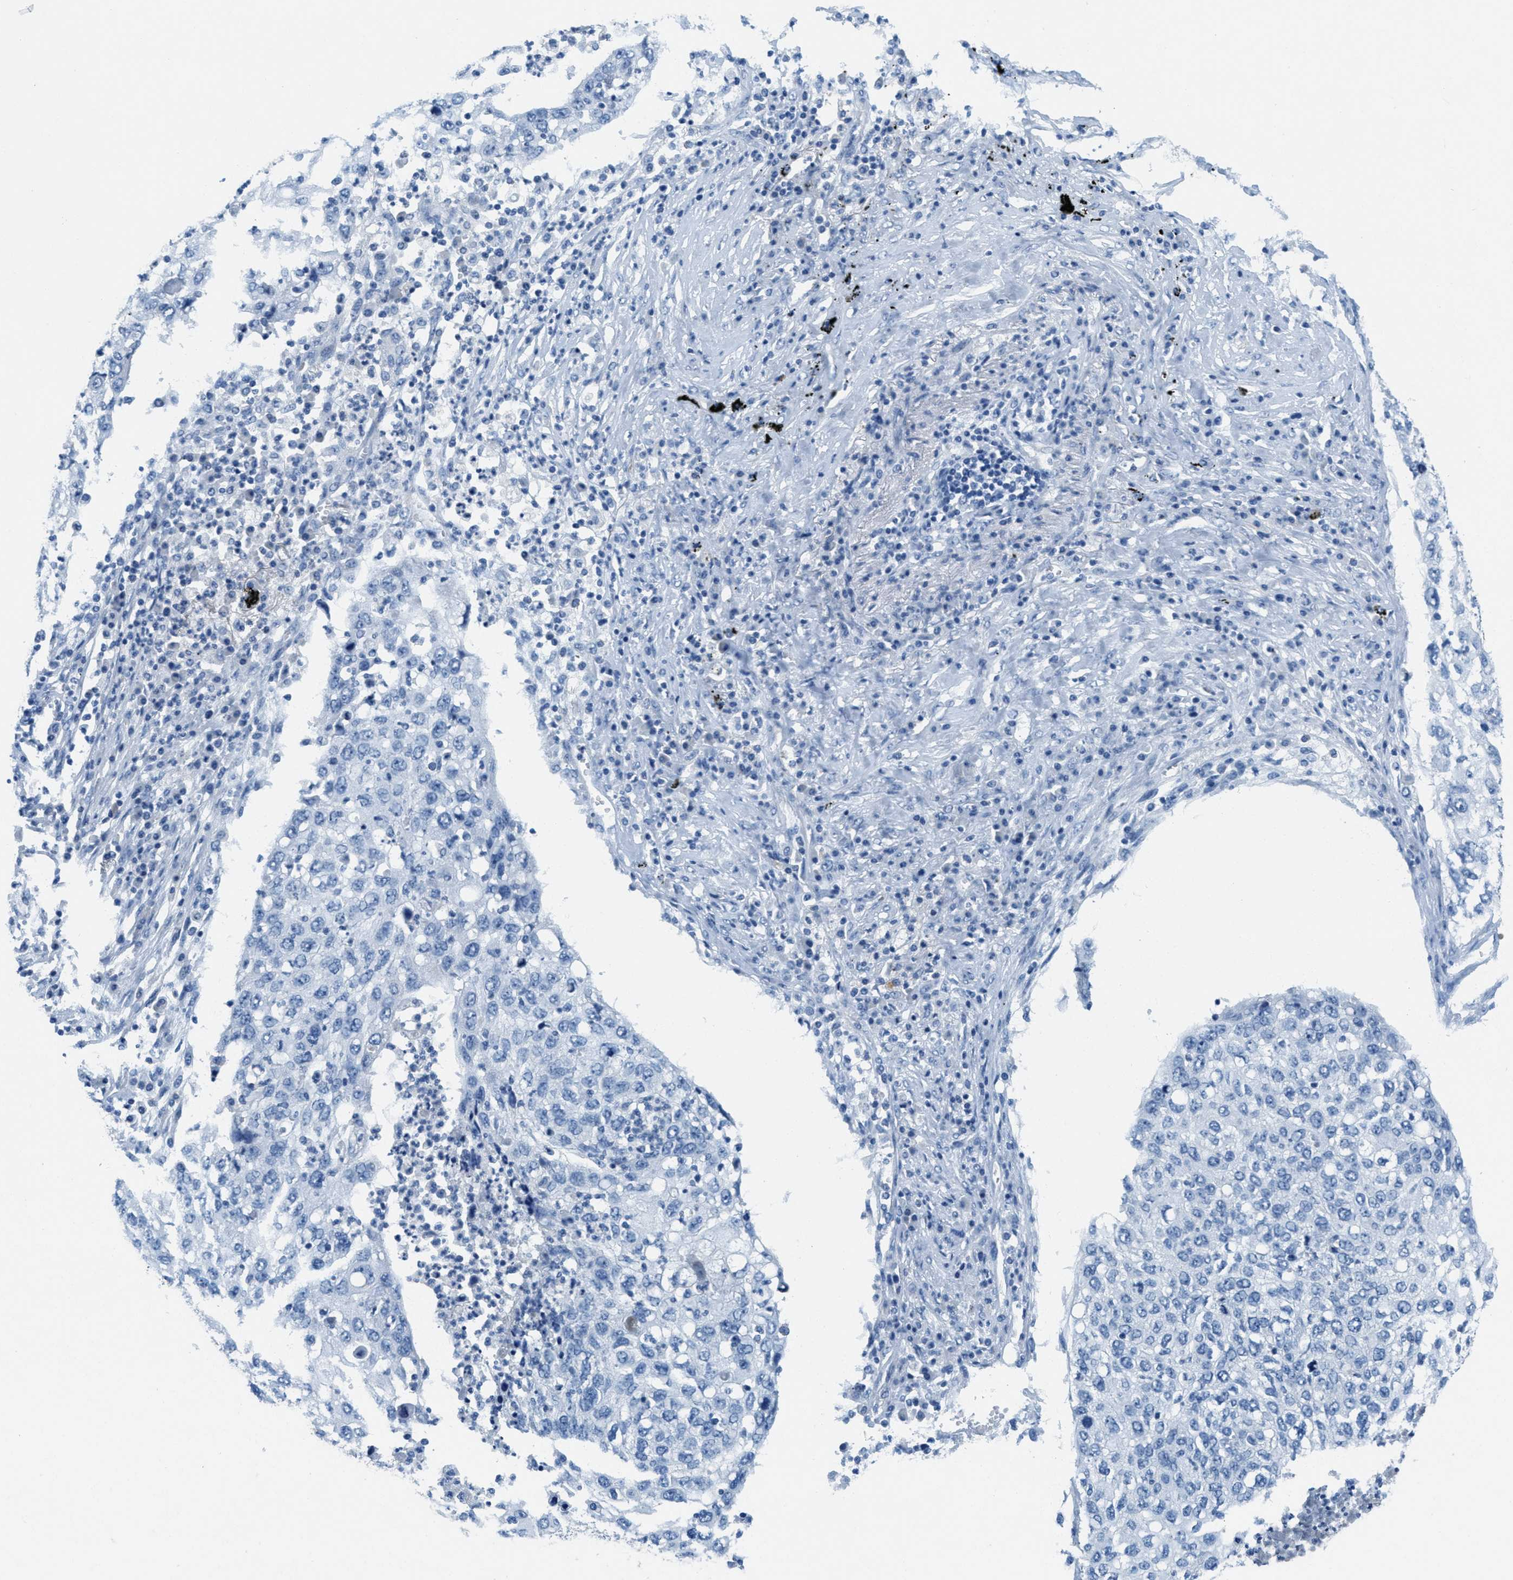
{"staining": {"intensity": "negative", "quantity": "none", "location": "none"}, "tissue": "lung cancer", "cell_type": "Tumor cells", "image_type": "cancer", "snomed": [{"axis": "morphology", "description": "Squamous cell carcinoma, NOS"}, {"axis": "topography", "description": "Lung"}], "caption": "The image shows no significant staining in tumor cells of squamous cell carcinoma (lung). (Stains: DAB IHC with hematoxylin counter stain, Microscopy: brightfield microscopy at high magnification).", "gene": "A2M", "patient": {"sex": "female", "age": 63}}